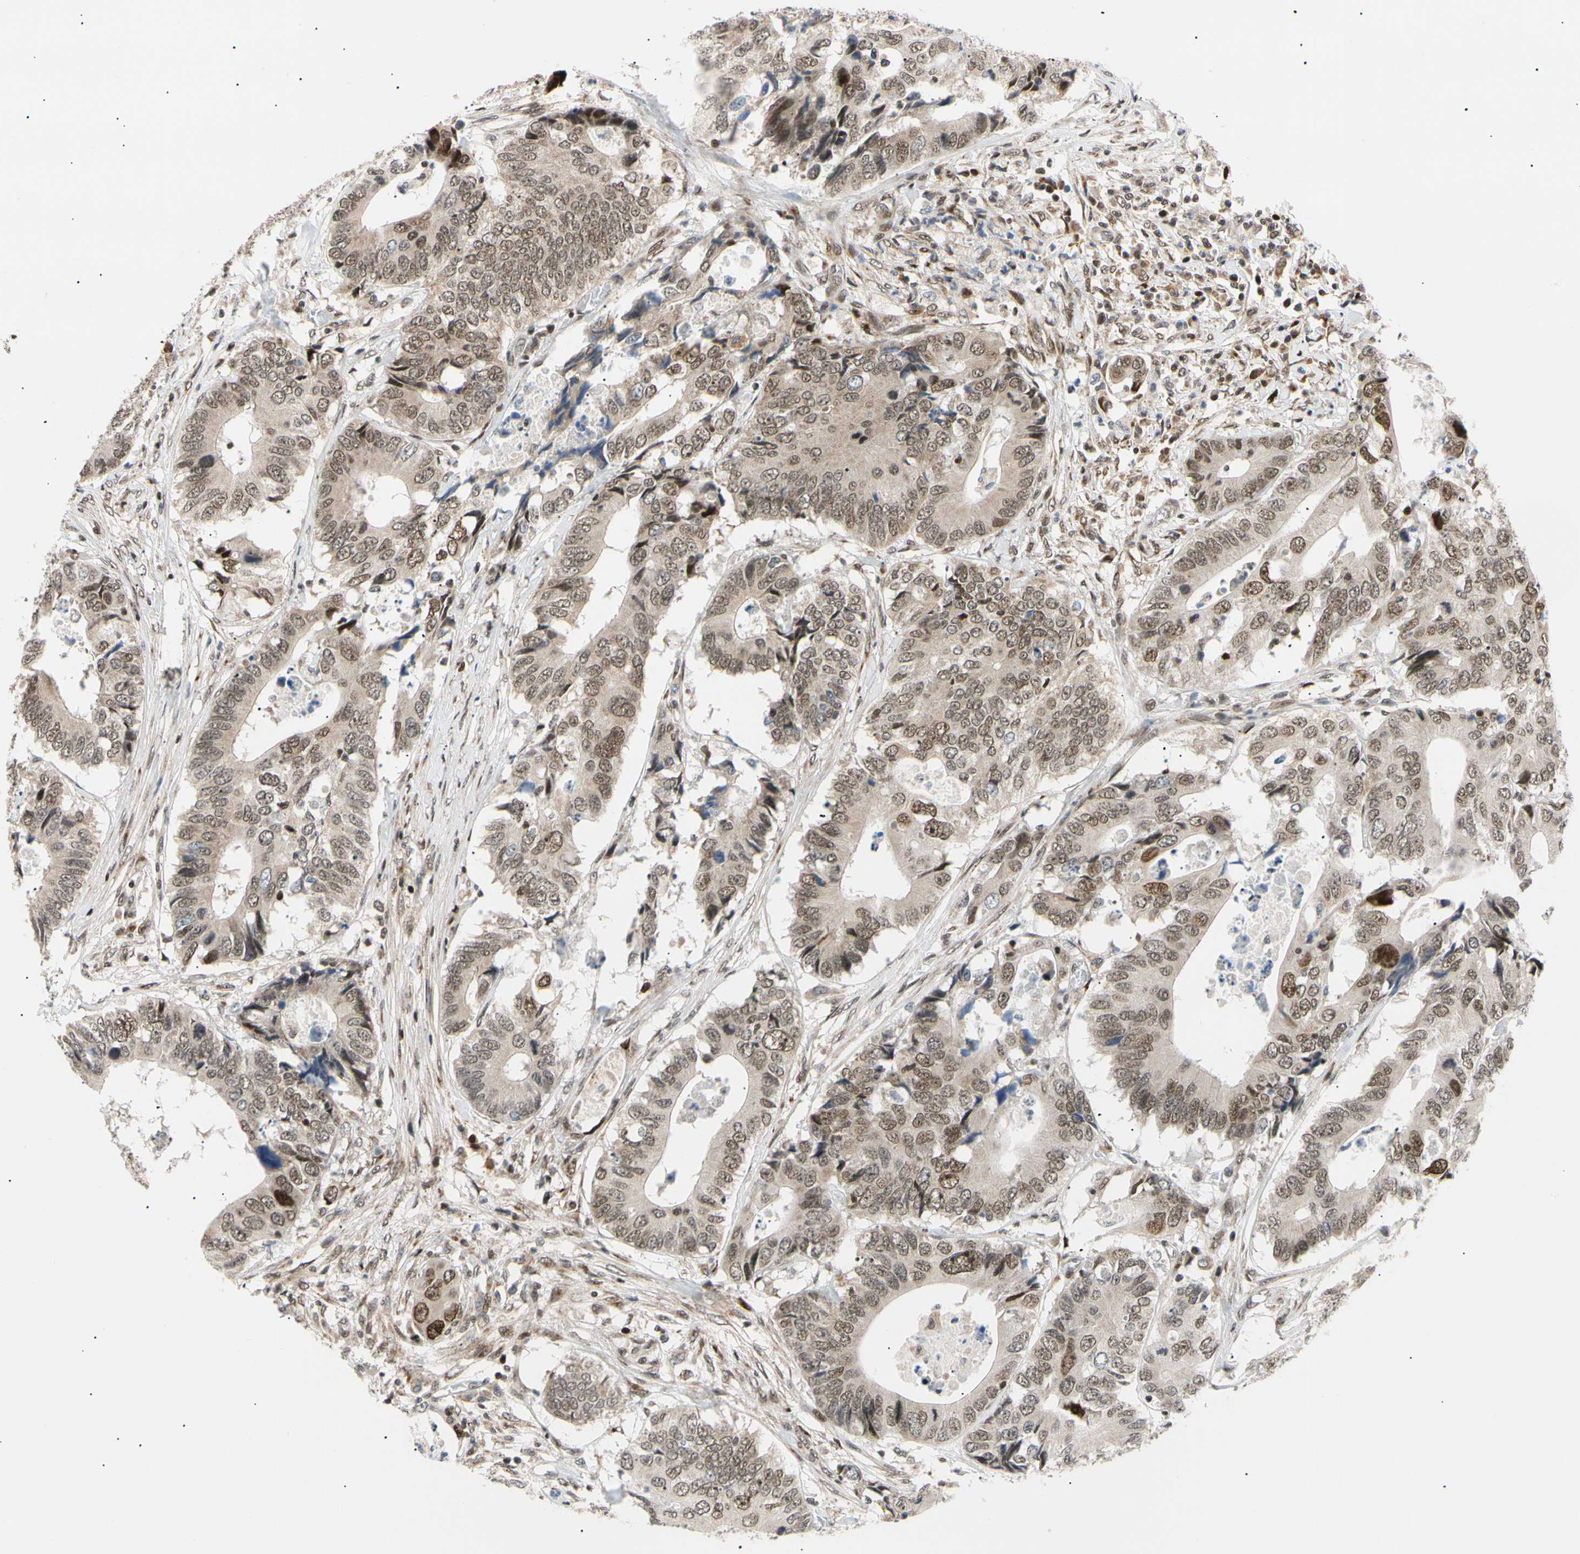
{"staining": {"intensity": "moderate", "quantity": "25%-75%", "location": "nuclear"}, "tissue": "colorectal cancer", "cell_type": "Tumor cells", "image_type": "cancer", "snomed": [{"axis": "morphology", "description": "Adenocarcinoma, NOS"}, {"axis": "topography", "description": "Colon"}], "caption": "High-magnification brightfield microscopy of colorectal adenocarcinoma stained with DAB (3,3'-diaminobenzidine) (brown) and counterstained with hematoxylin (blue). tumor cells exhibit moderate nuclear staining is identified in about25%-75% of cells. (IHC, brightfield microscopy, high magnification).", "gene": "E2F1", "patient": {"sex": "male", "age": 71}}